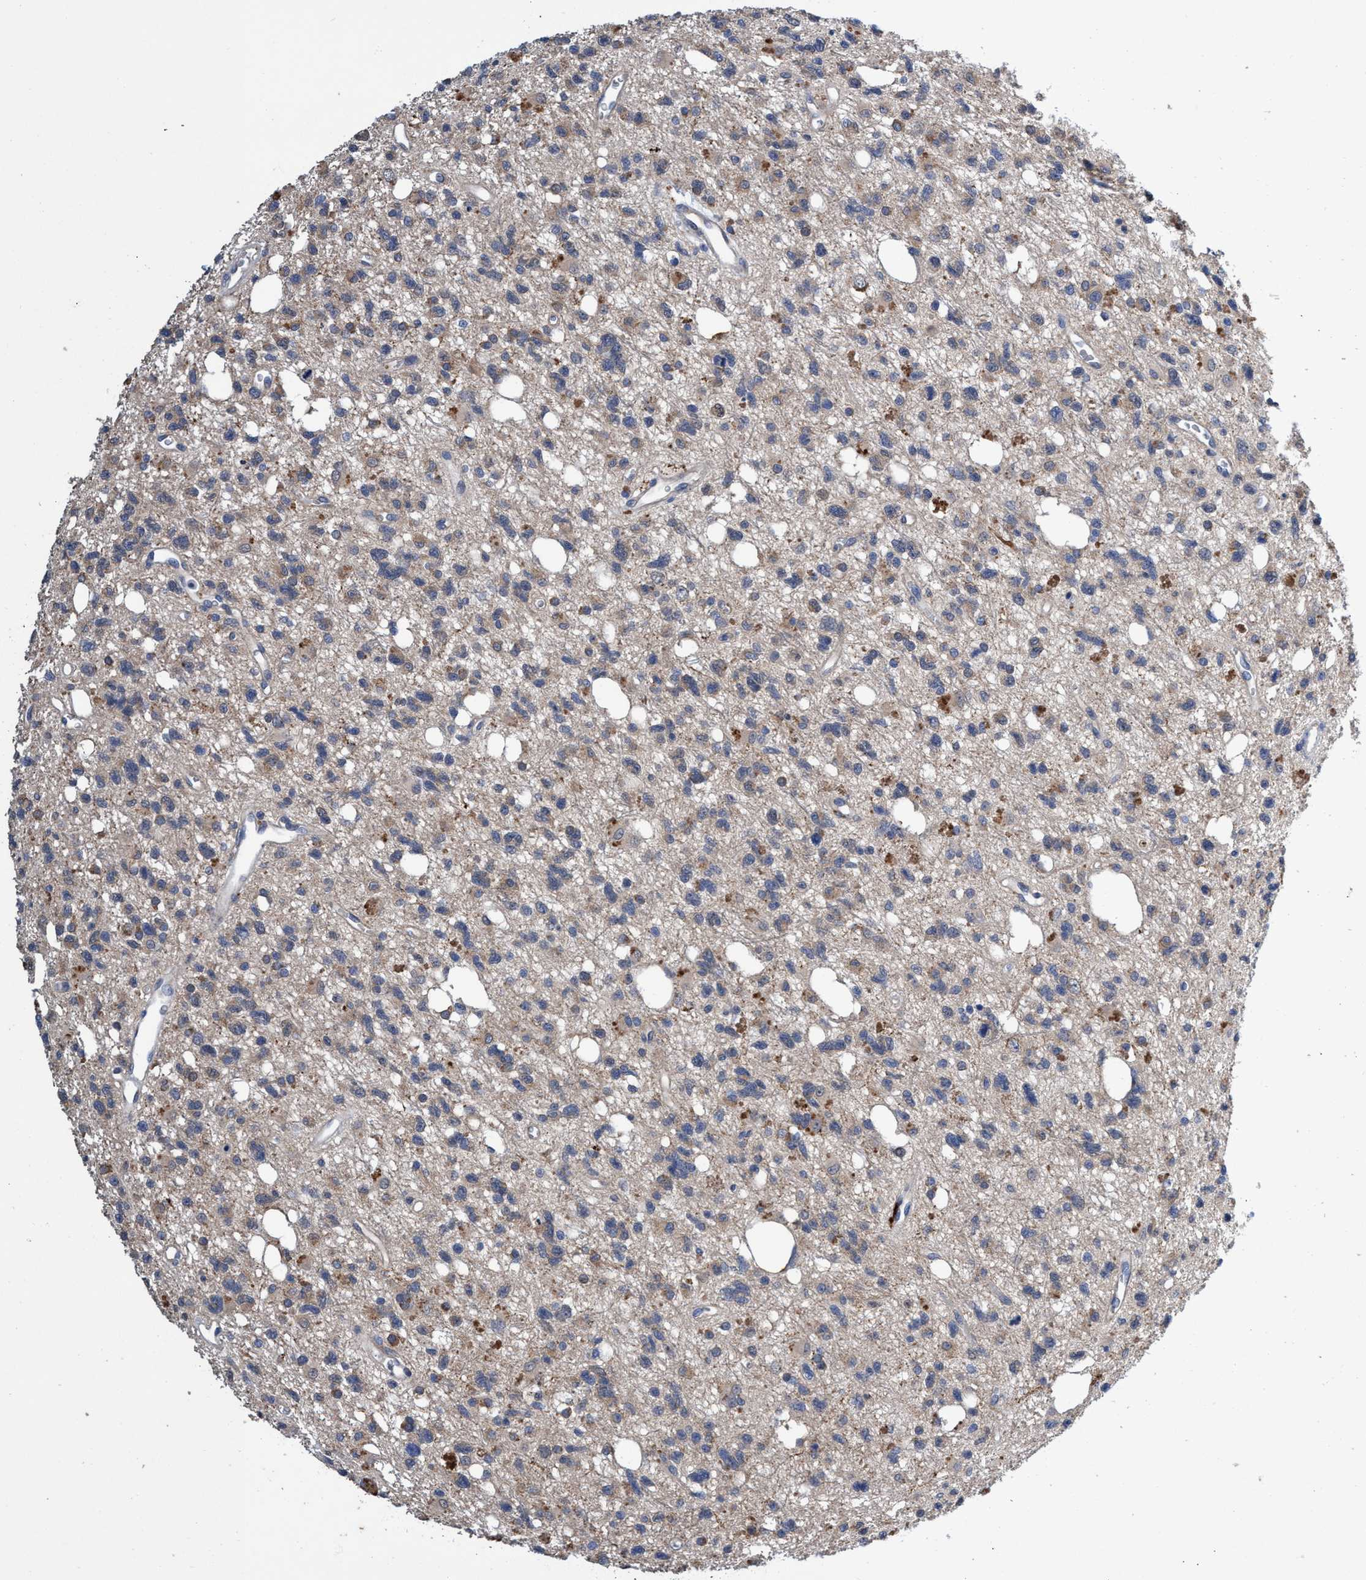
{"staining": {"intensity": "weak", "quantity": "25%-75%", "location": "cytoplasmic/membranous"}, "tissue": "glioma", "cell_type": "Tumor cells", "image_type": "cancer", "snomed": [{"axis": "morphology", "description": "Glioma, malignant, High grade"}, {"axis": "topography", "description": "Brain"}], "caption": "Protein expression analysis of human glioma reveals weak cytoplasmic/membranous positivity in about 25%-75% of tumor cells. (DAB = brown stain, brightfield microscopy at high magnification).", "gene": "SVEP1", "patient": {"sex": "female", "age": 62}}